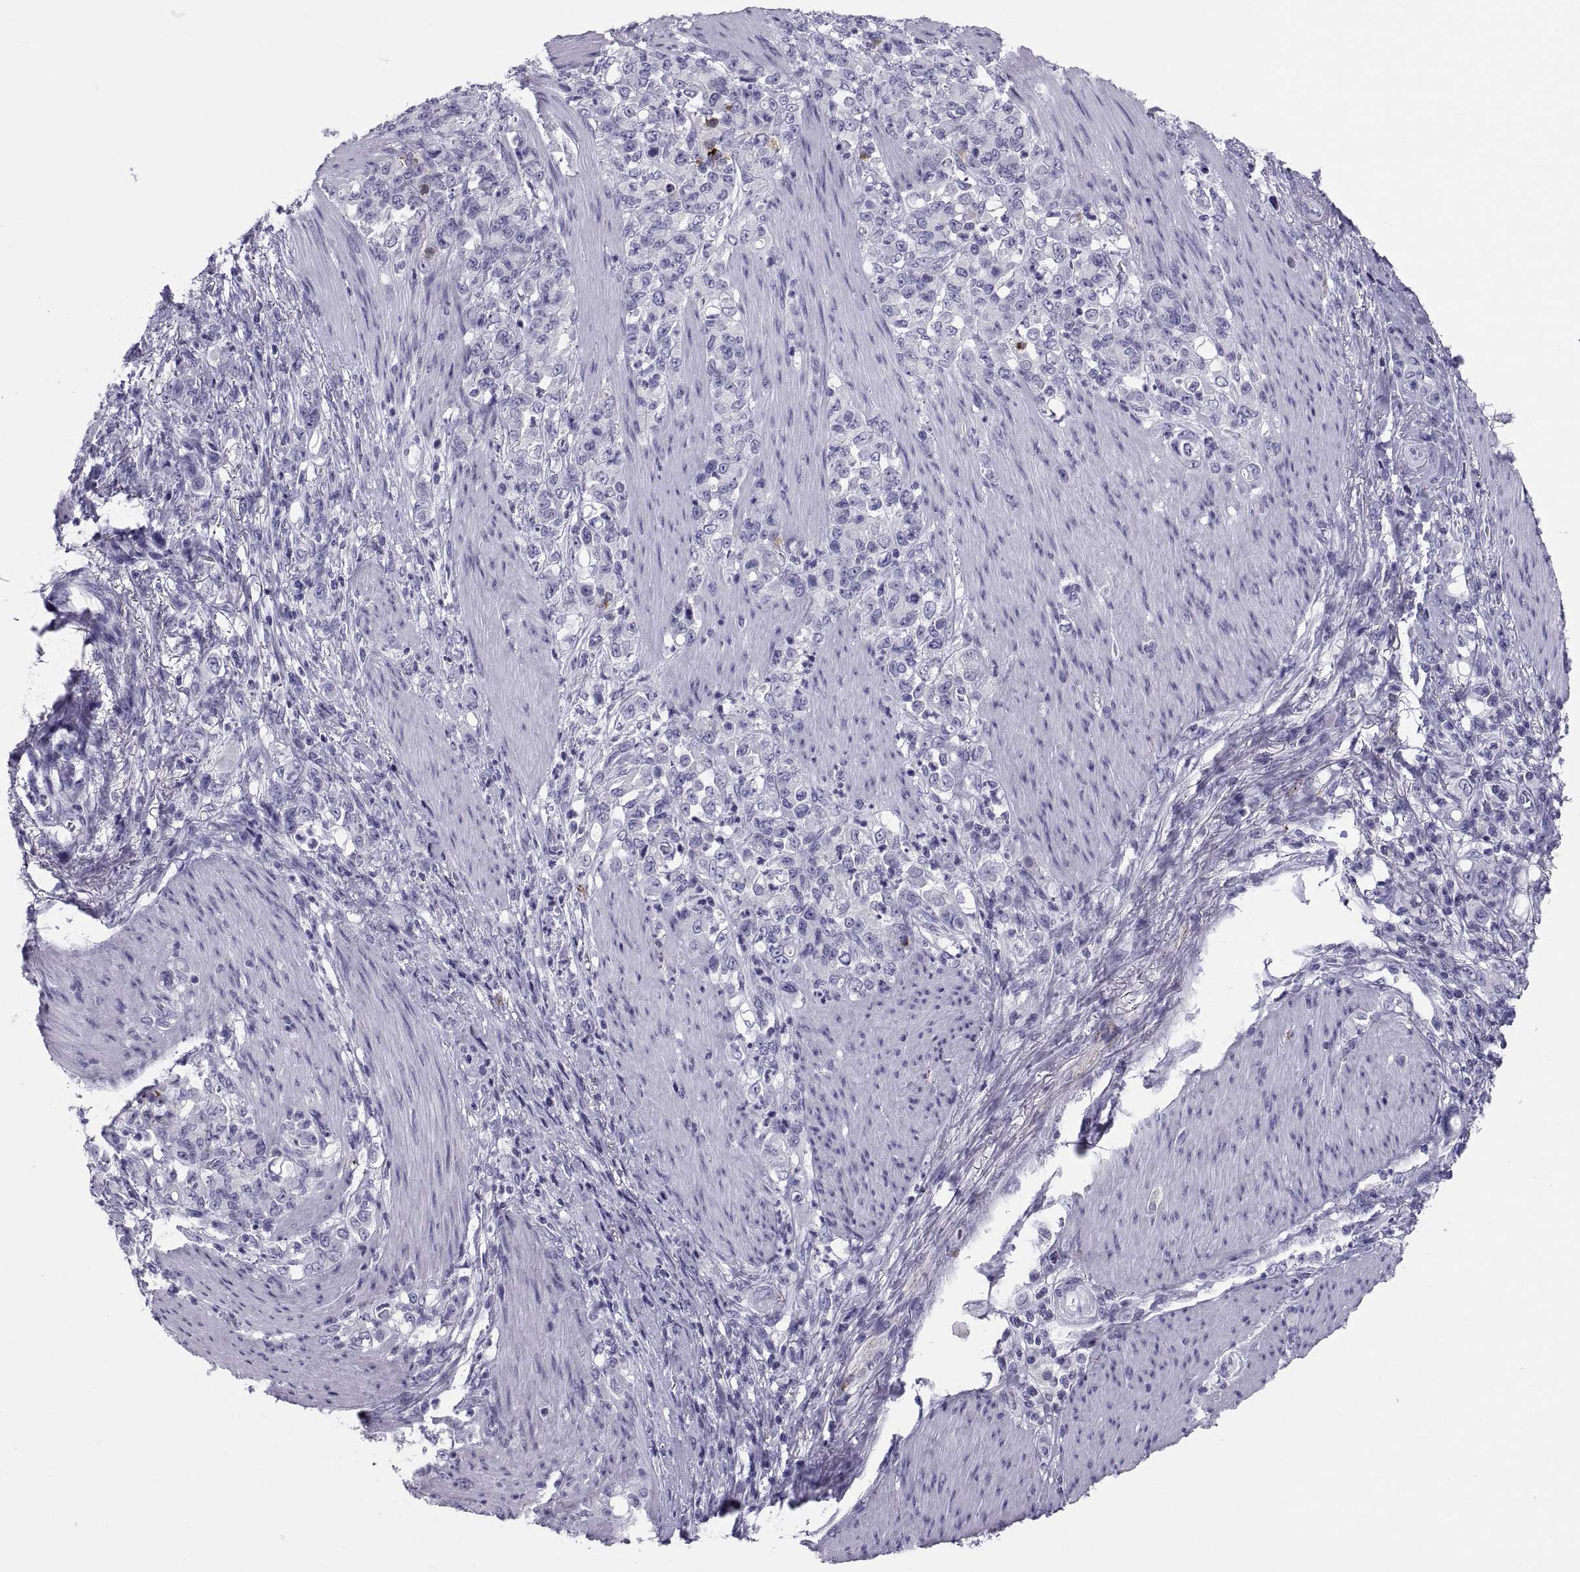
{"staining": {"intensity": "negative", "quantity": "none", "location": "none"}, "tissue": "stomach cancer", "cell_type": "Tumor cells", "image_type": "cancer", "snomed": [{"axis": "morphology", "description": "Adenocarcinoma, NOS"}, {"axis": "topography", "description": "Stomach"}], "caption": "A micrograph of stomach cancer stained for a protein shows no brown staining in tumor cells.", "gene": "DEFB129", "patient": {"sex": "female", "age": 79}}